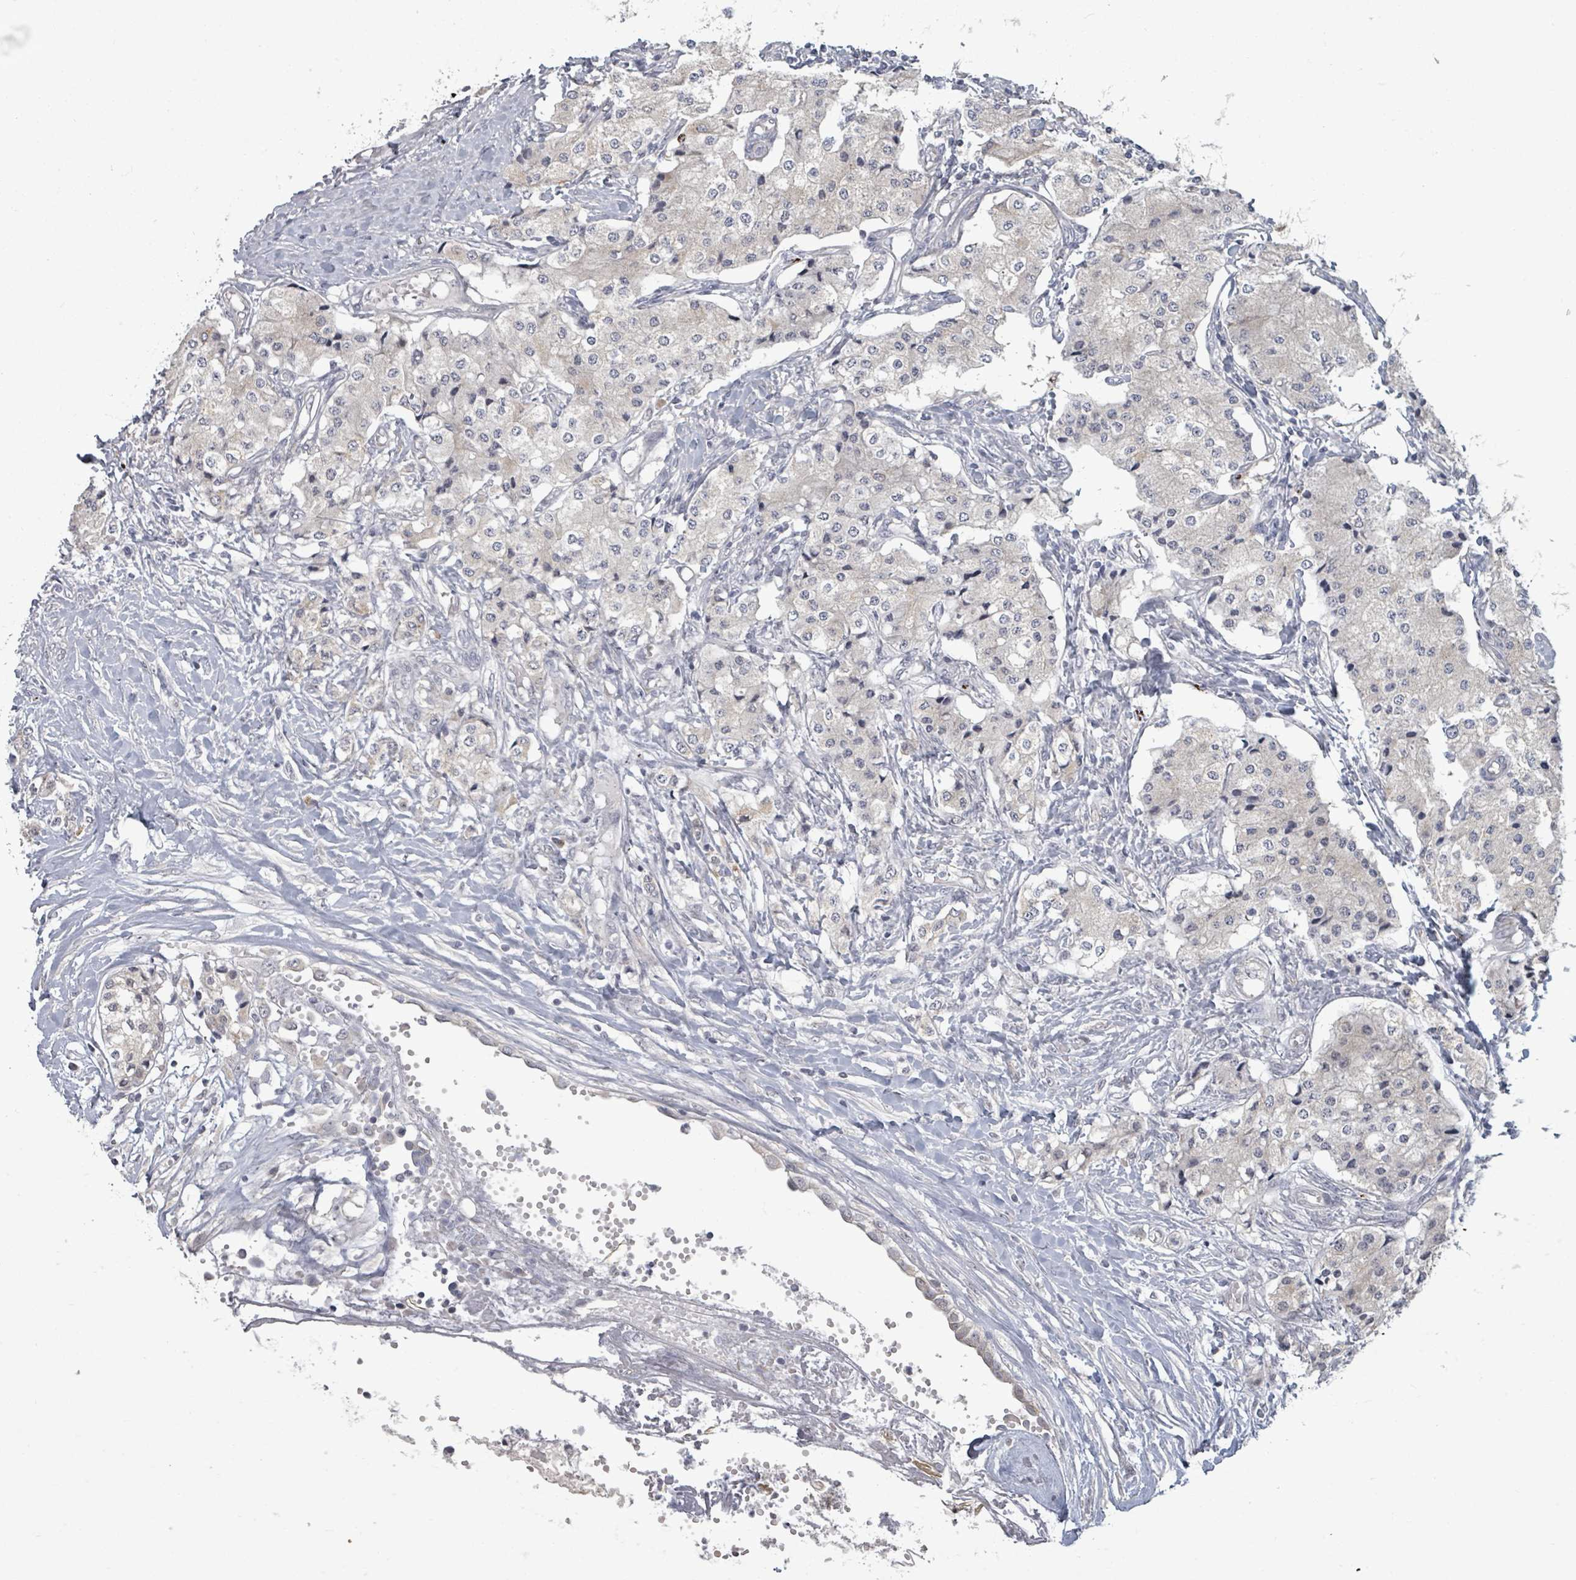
{"staining": {"intensity": "negative", "quantity": "none", "location": "none"}, "tissue": "carcinoid", "cell_type": "Tumor cells", "image_type": "cancer", "snomed": [{"axis": "morphology", "description": "Carcinoid, malignant, NOS"}, {"axis": "topography", "description": "Colon"}], "caption": "DAB immunohistochemical staining of human carcinoid displays no significant positivity in tumor cells. (DAB (3,3'-diaminobenzidine) IHC, high magnification).", "gene": "ASB12", "patient": {"sex": "female", "age": 52}}